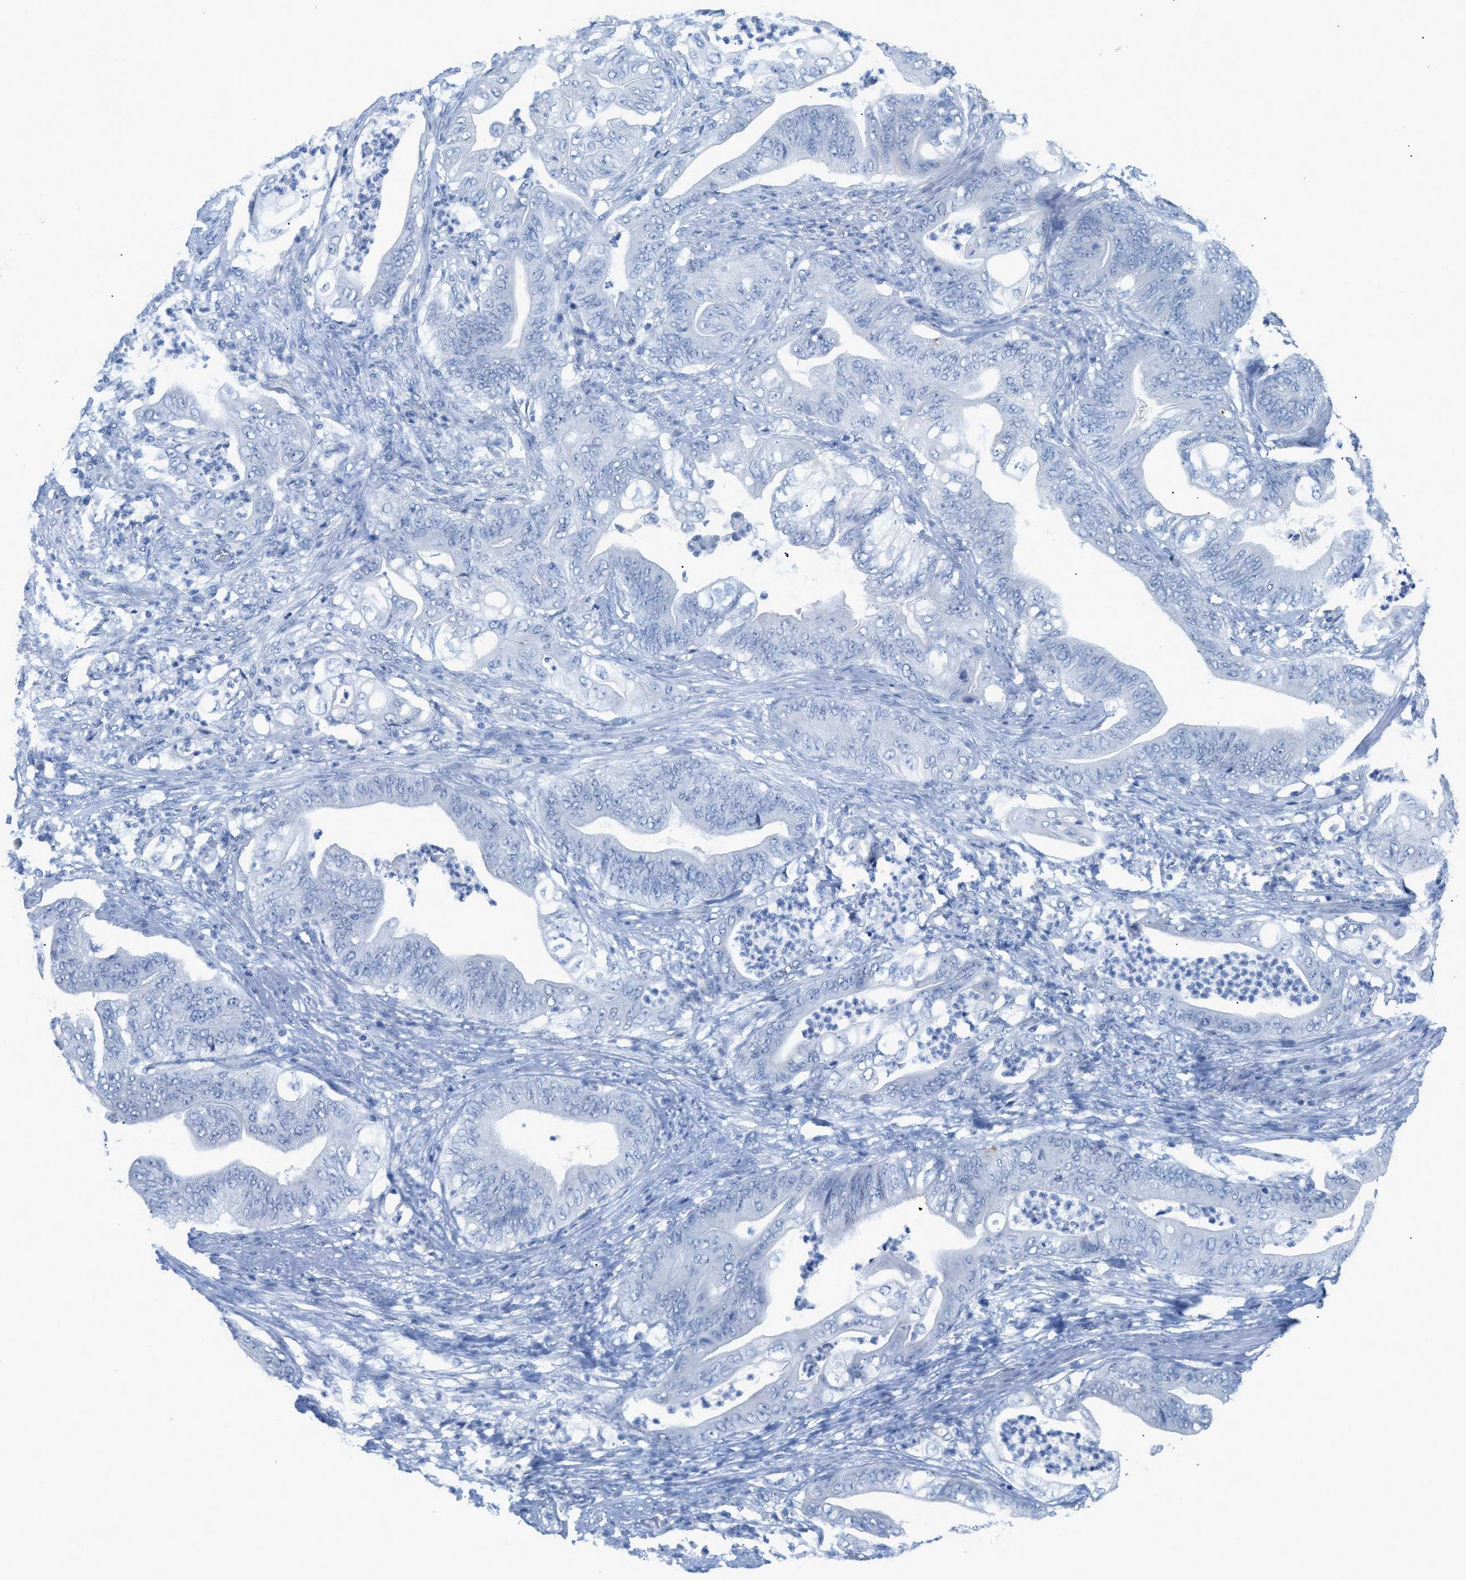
{"staining": {"intensity": "negative", "quantity": "none", "location": "none"}, "tissue": "stomach cancer", "cell_type": "Tumor cells", "image_type": "cancer", "snomed": [{"axis": "morphology", "description": "Adenocarcinoma, NOS"}, {"axis": "topography", "description": "Stomach"}], "caption": "IHC of human adenocarcinoma (stomach) reveals no expression in tumor cells.", "gene": "HSF2", "patient": {"sex": "female", "age": 73}}